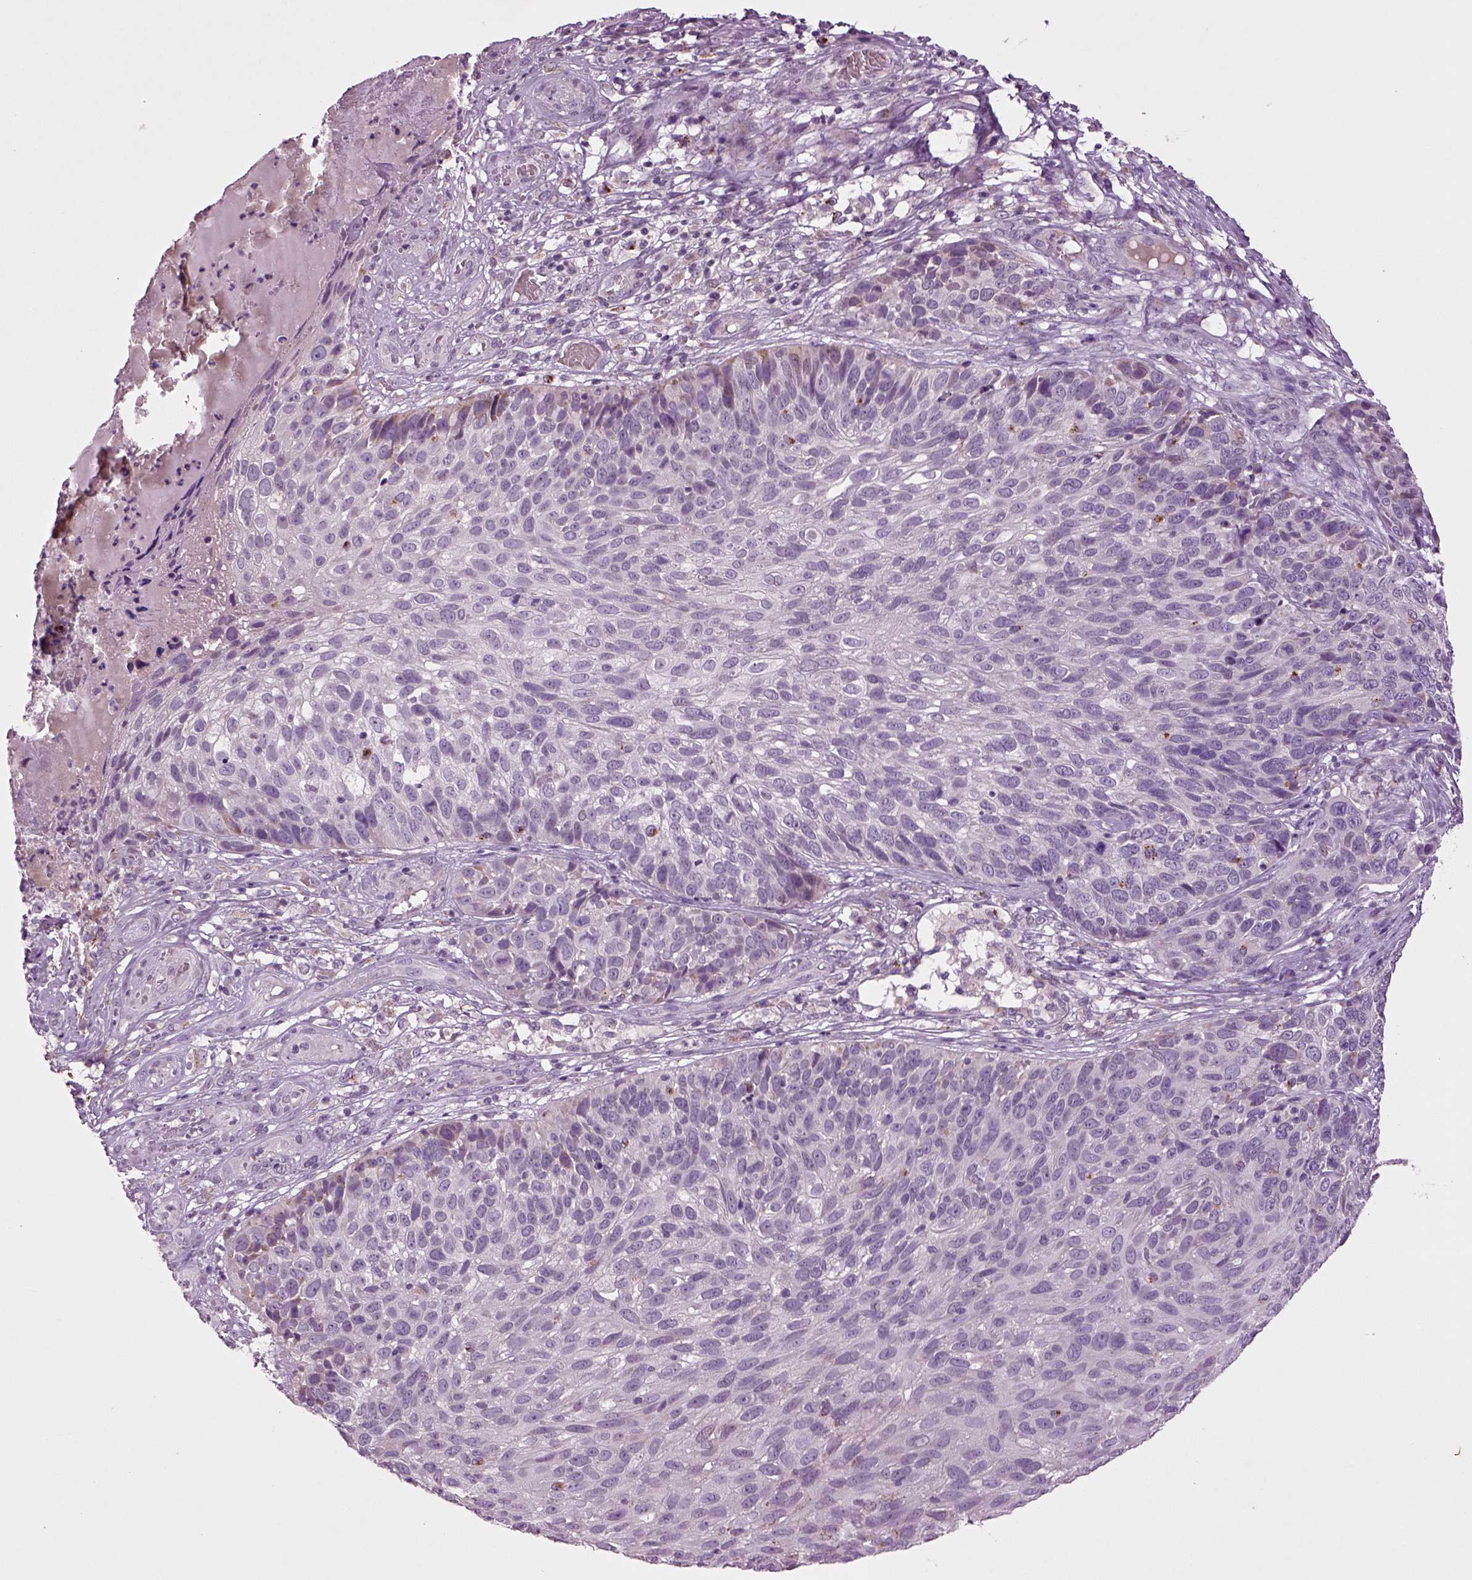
{"staining": {"intensity": "negative", "quantity": "none", "location": "none"}, "tissue": "skin cancer", "cell_type": "Tumor cells", "image_type": "cancer", "snomed": [{"axis": "morphology", "description": "Squamous cell carcinoma, NOS"}, {"axis": "topography", "description": "Skin"}], "caption": "The IHC image has no significant positivity in tumor cells of skin squamous cell carcinoma tissue.", "gene": "SLC17A6", "patient": {"sex": "male", "age": 92}}